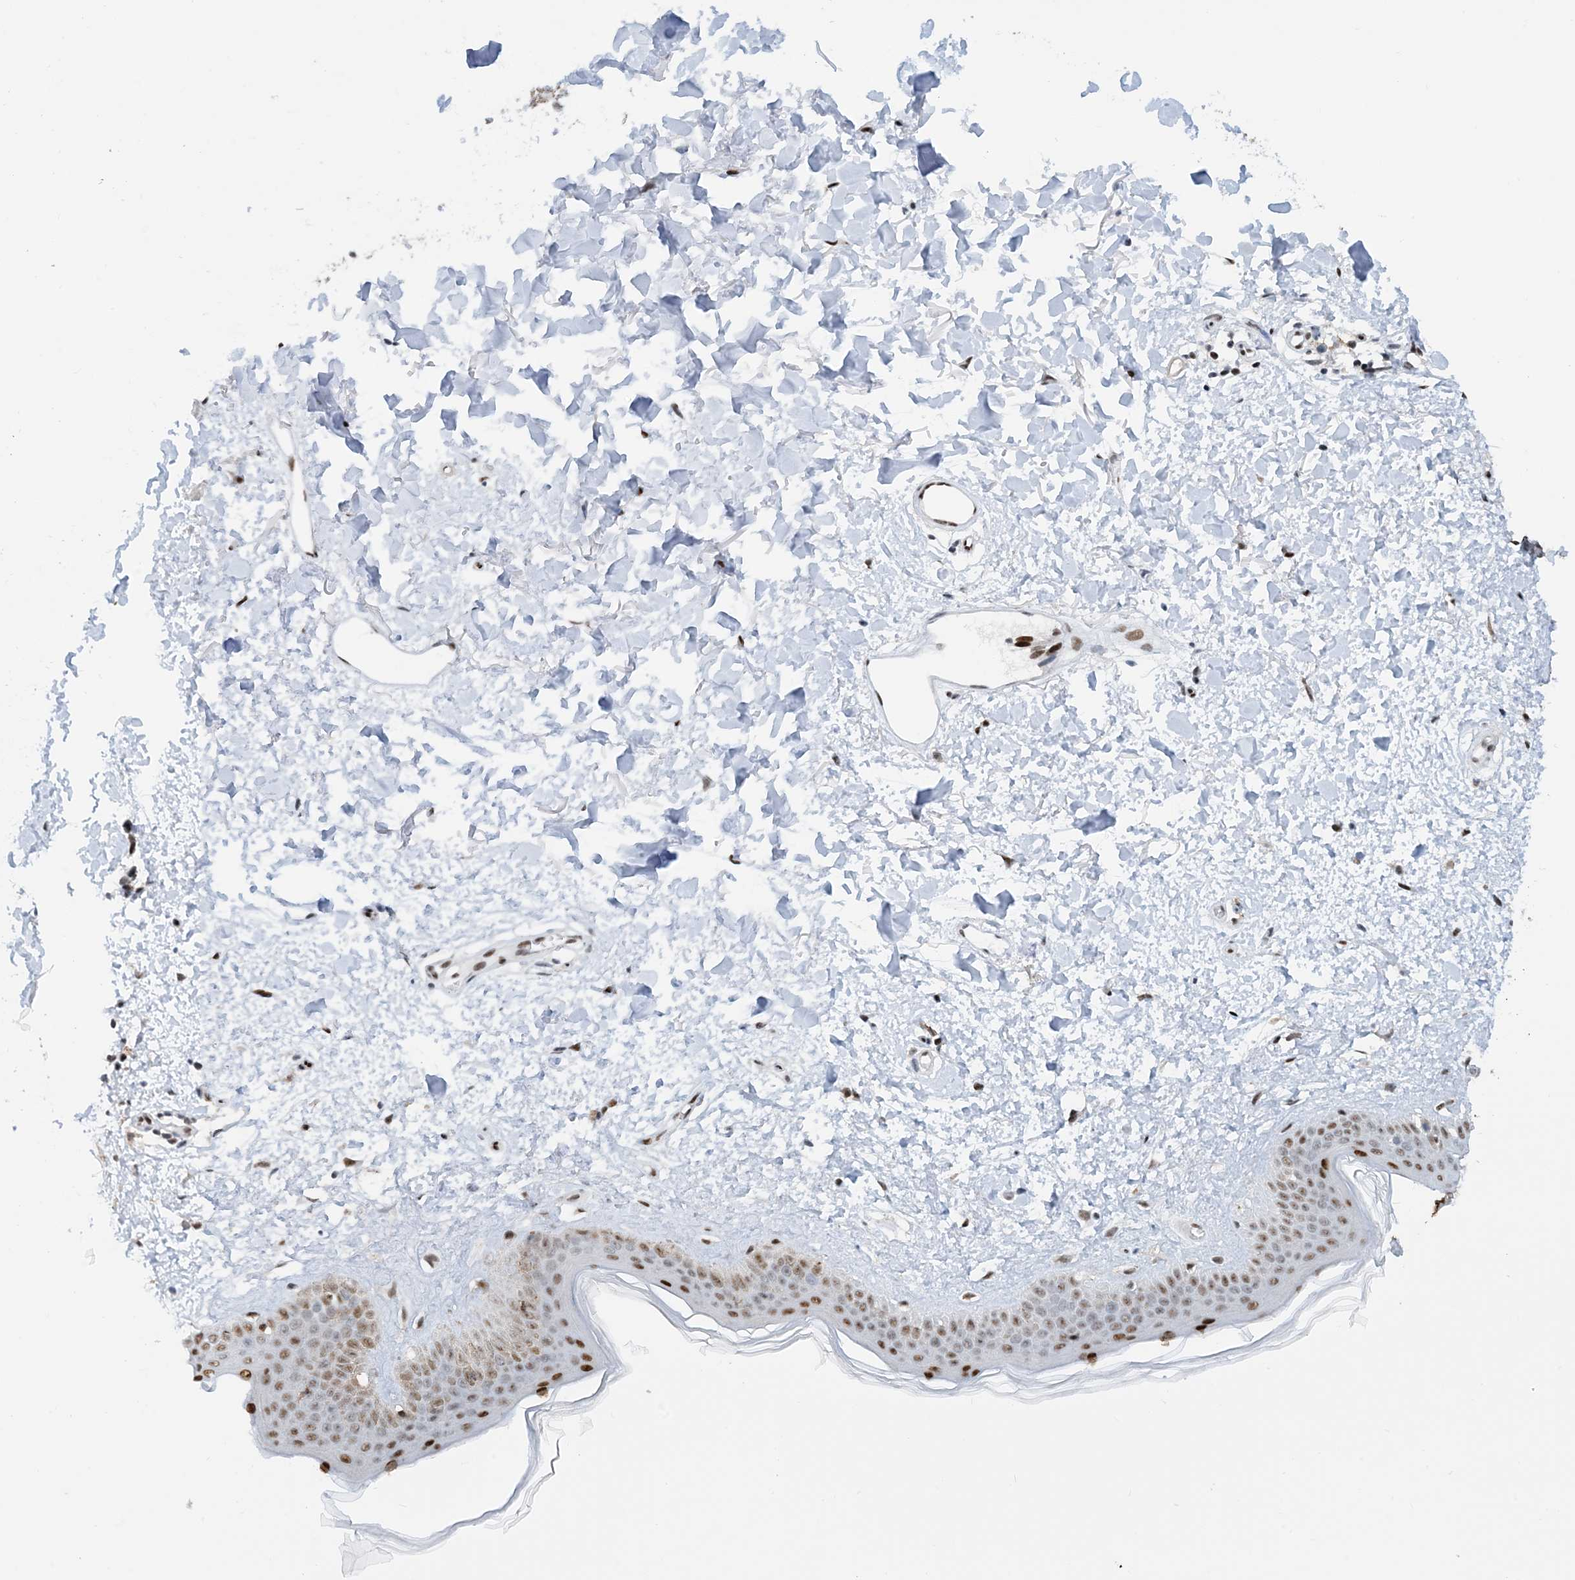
{"staining": {"intensity": "strong", "quantity": ">75%", "location": "nuclear"}, "tissue": "skin", "cell_type": "Fibroblasts", "image_type": "normal", "snomed": [{"axis": "morphology", "description": "Normal tissue, NOS"}, {"axis": "topography", "description": "Skin"}], "caption": "This histopathology image demonstrates immunohistochemistry staining of benign human skin, with high strong nuclear positivity in approximately >75% of fibroblasts.", "gene": "HEMK1", "patient": {"sex": "female", "age": 58}}